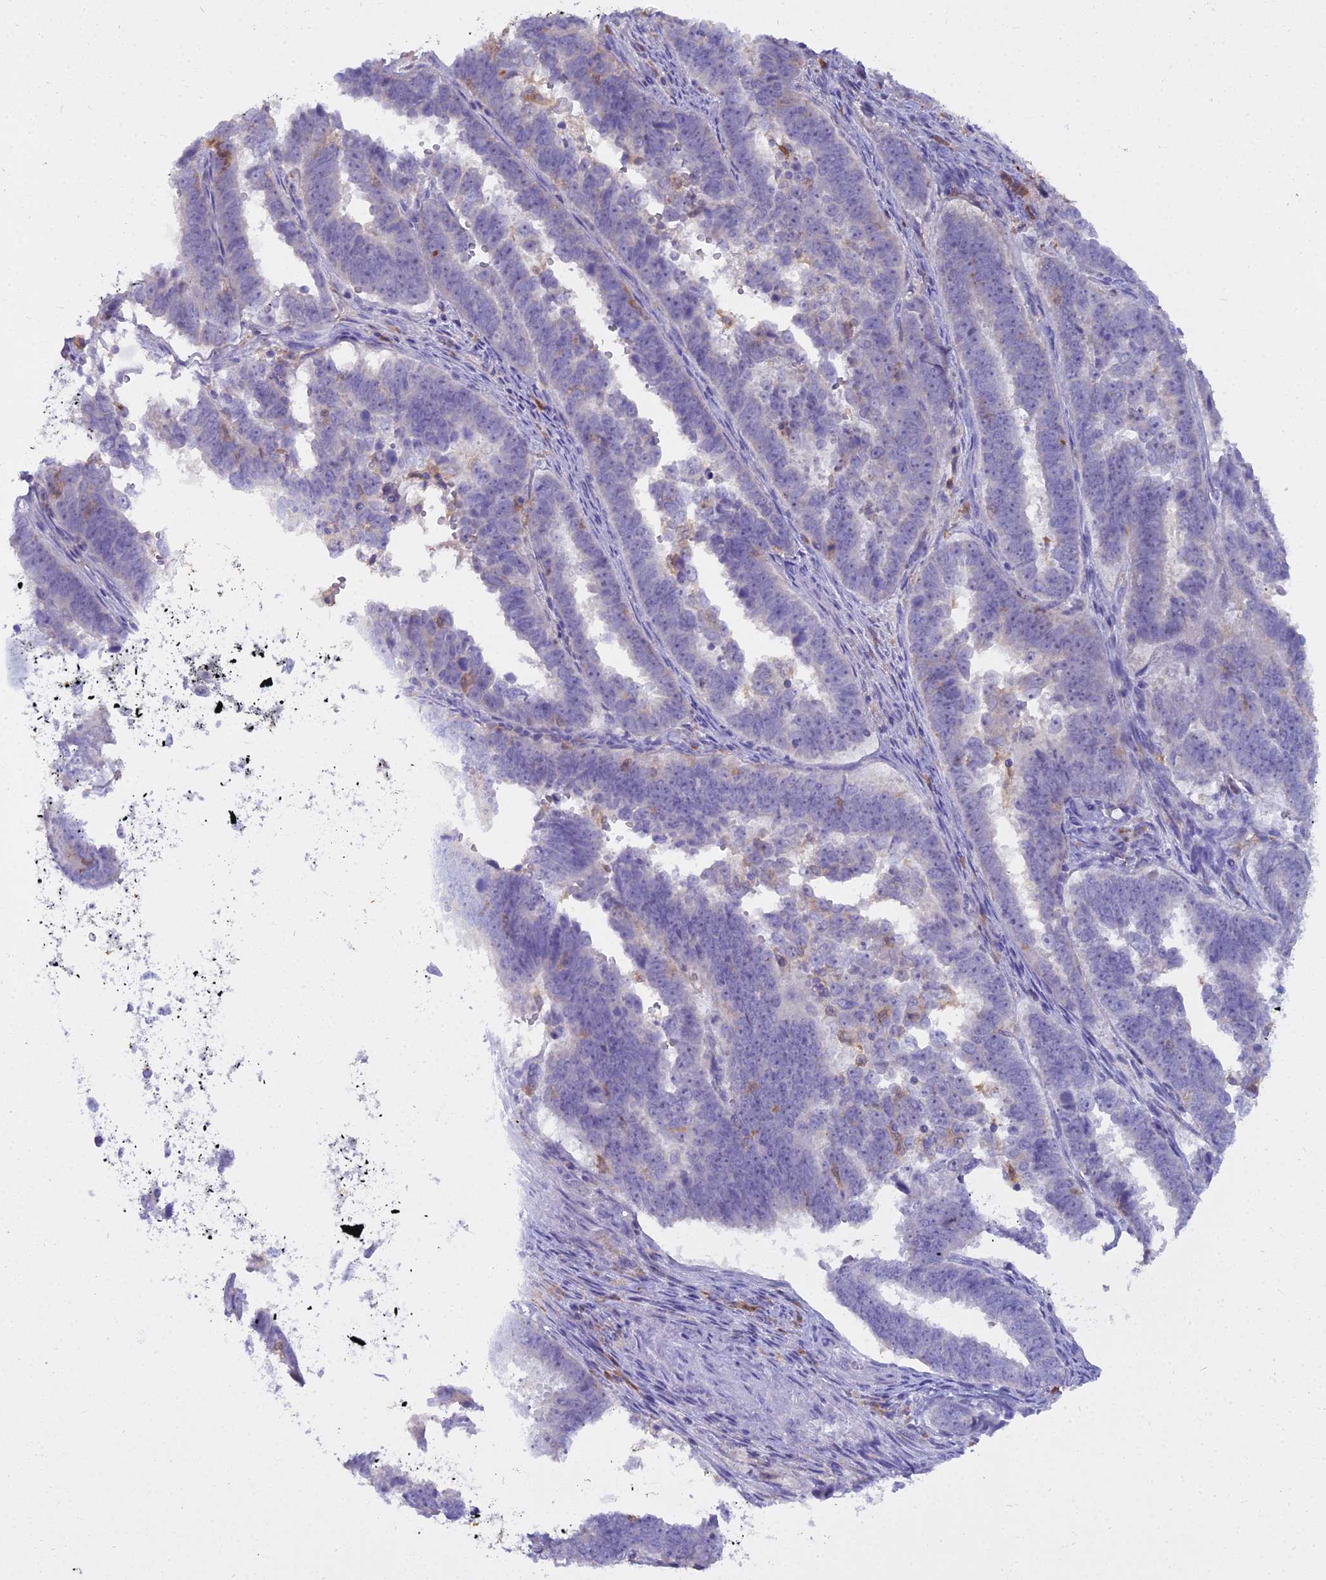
{"staining": {"intensity": "negative", "quantity": "none", "location": "none"}, "tissue": "endometrial cancer", "cell_type": "Tumor cells", "image_type": "cancer", "snomed": [{"axis": "morphology", "description": "Adenocarcinoma, NOS"}, {"axis": "topography", "description": "Endometrium"}], "caption": "Tumor cells show no significant expression in endometrial cancer (adenocarcinoma).", "gene": "BLNK", "patient": {"sex": "female", "age": 75}}